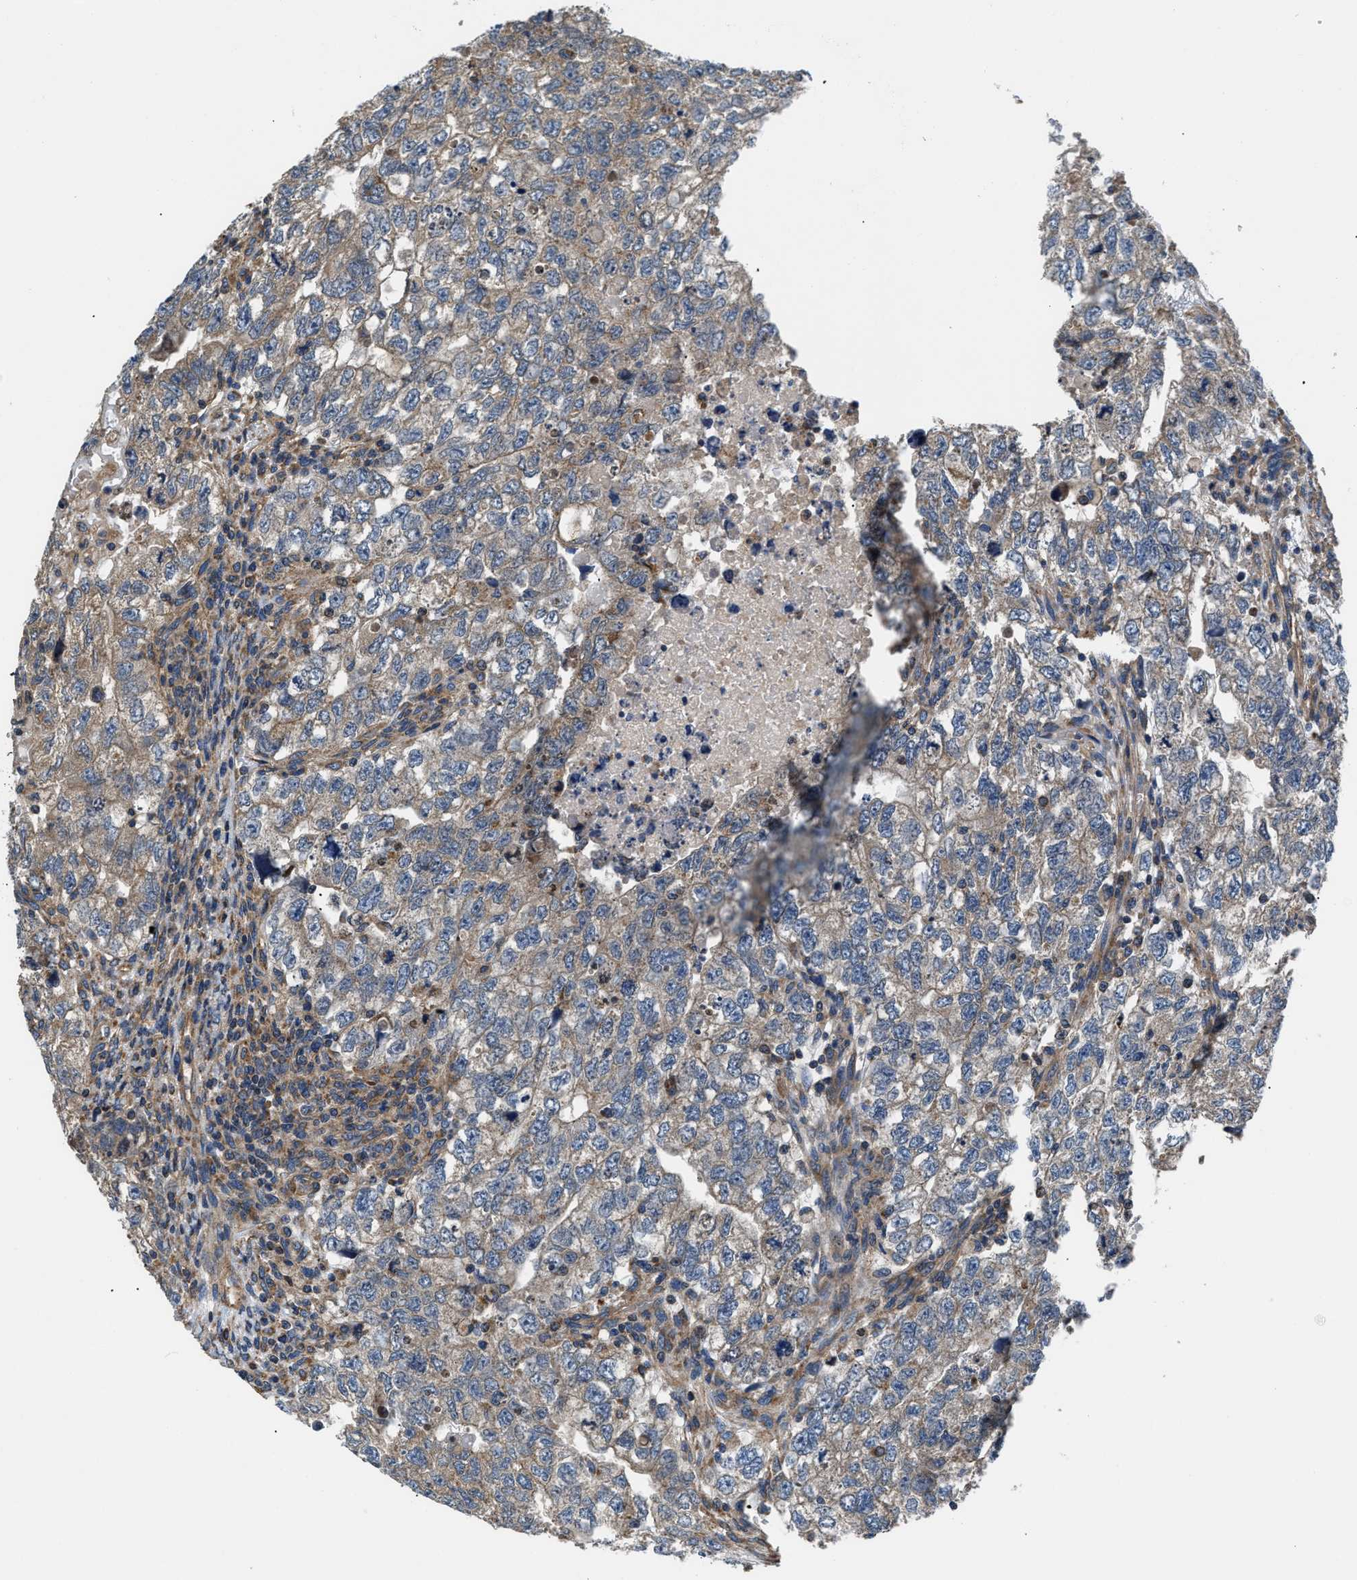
{"staining": {"intensity": "moderate", "quantity": ">75%", "location": "cytoplasmic/membranous"}, "tissue": "testis cancer", "cell_type": "Tumor cells", "image_type": "cancer", "snomed": [{"axis": "morphology", "description": "Carcinoma, Embryonal, NOS"}, {"axis": "topography", "description": "Testis"}], "caption": "Embryonal carcinoma (testis) stained with a brown dye exhibits moderate cytoplasmic/membranous positive positivity in about >75% of tumor cells.", "gene": "CEP128", "patient": {"sex": "male", "age": 36}}